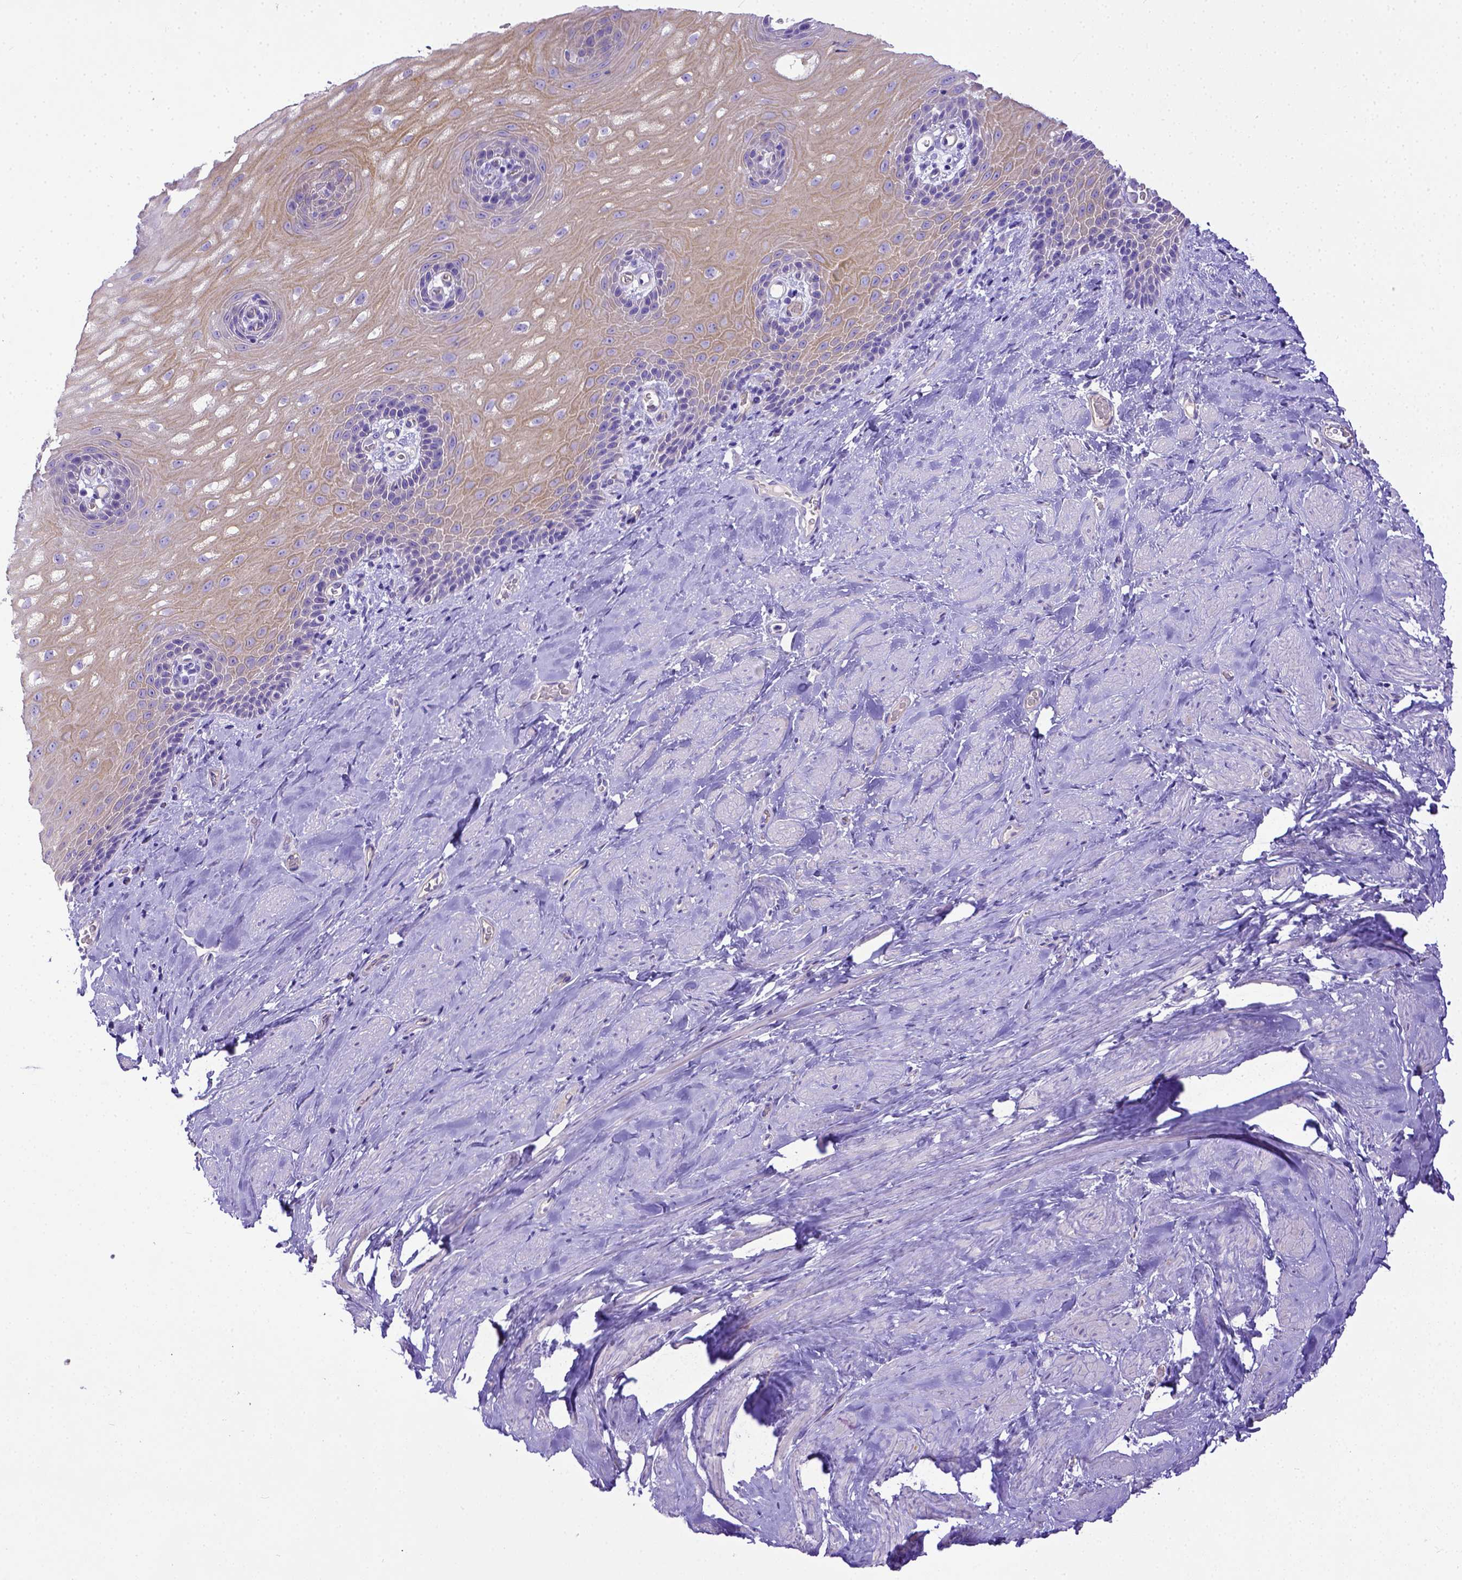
{"staining": {"intensity": "weak", "quantity": "25%-75%", "location": "cytoplasmic/membranous"}, "tissue": "esophagus", "cell_type": "Squamous epithelial cells", "image_type": "normal", "snomed": [{"axis": "morphology", "description": "Normal tissue, NOS"}, {"axis": "topography", "description": "Esophagus"}], "caption": "Immunohistochemistry (DAB (3,3'-diaminobenzidine)) staining of unremarkable esophagus demonstrates weak cytoplasmic/membranous protein expression in approximately 25%-75% of squamous epithelial cells. Nuclei are stained in blue.", "gene": "LRRC18", "patient": {"sex": "male", "age": 64}}